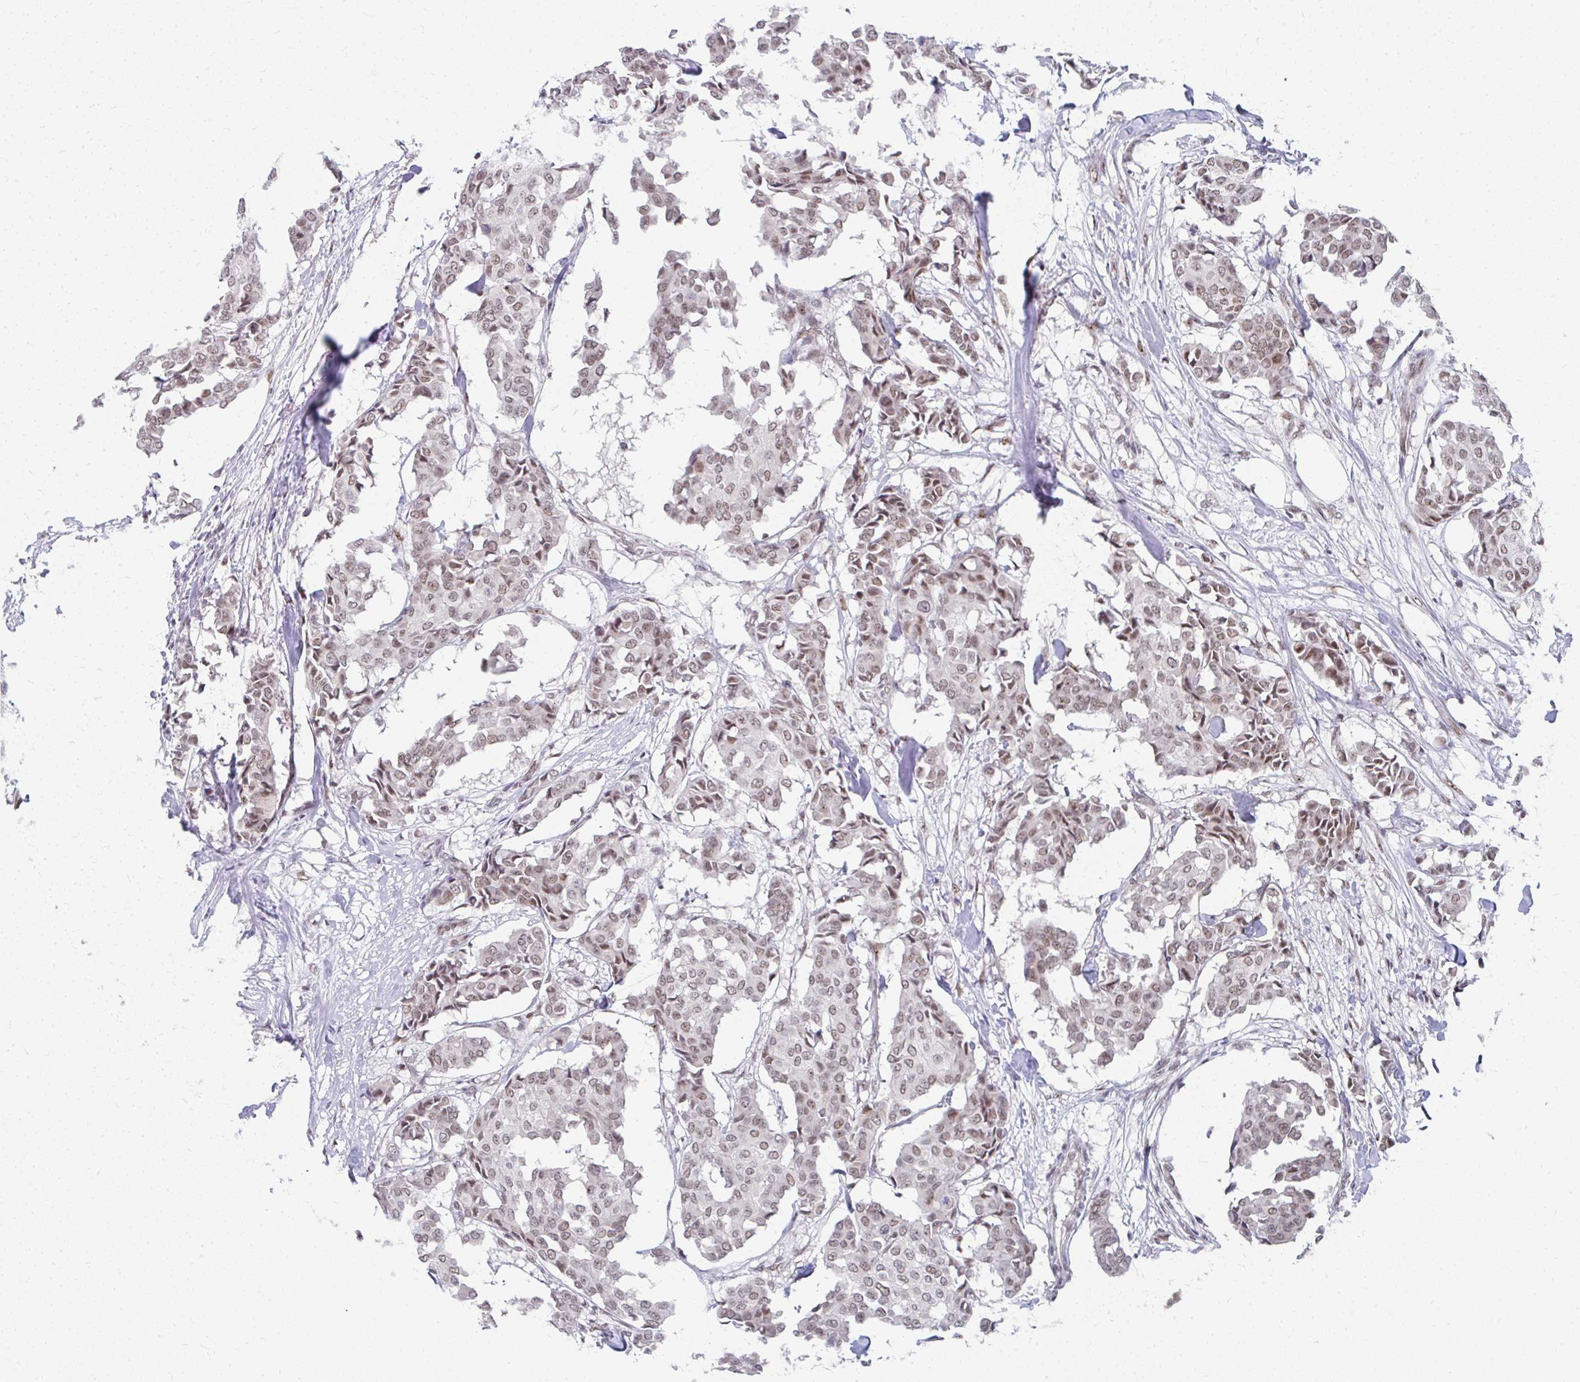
{"staining": {"intensity": "moderate", "quantity": ">75%", "location": "nuclear"}, "tissue": "breast cancer", "cell_type": "Tumor cells", "image_type": "cancer", "snomed": [{"axis": "morphology", "description": "Duct carcinoma"}, {"axis": "topography", "description": "Breast"}], "caption": "There is medium levels of moderate nuclear expression in tumor cells of breast cancer (intraductal carcinoma), as demonstrated by immunohistochemical staining (brown color).", "gene": "GTF2H1", "patient": {"sex": "female", "age": 75}}